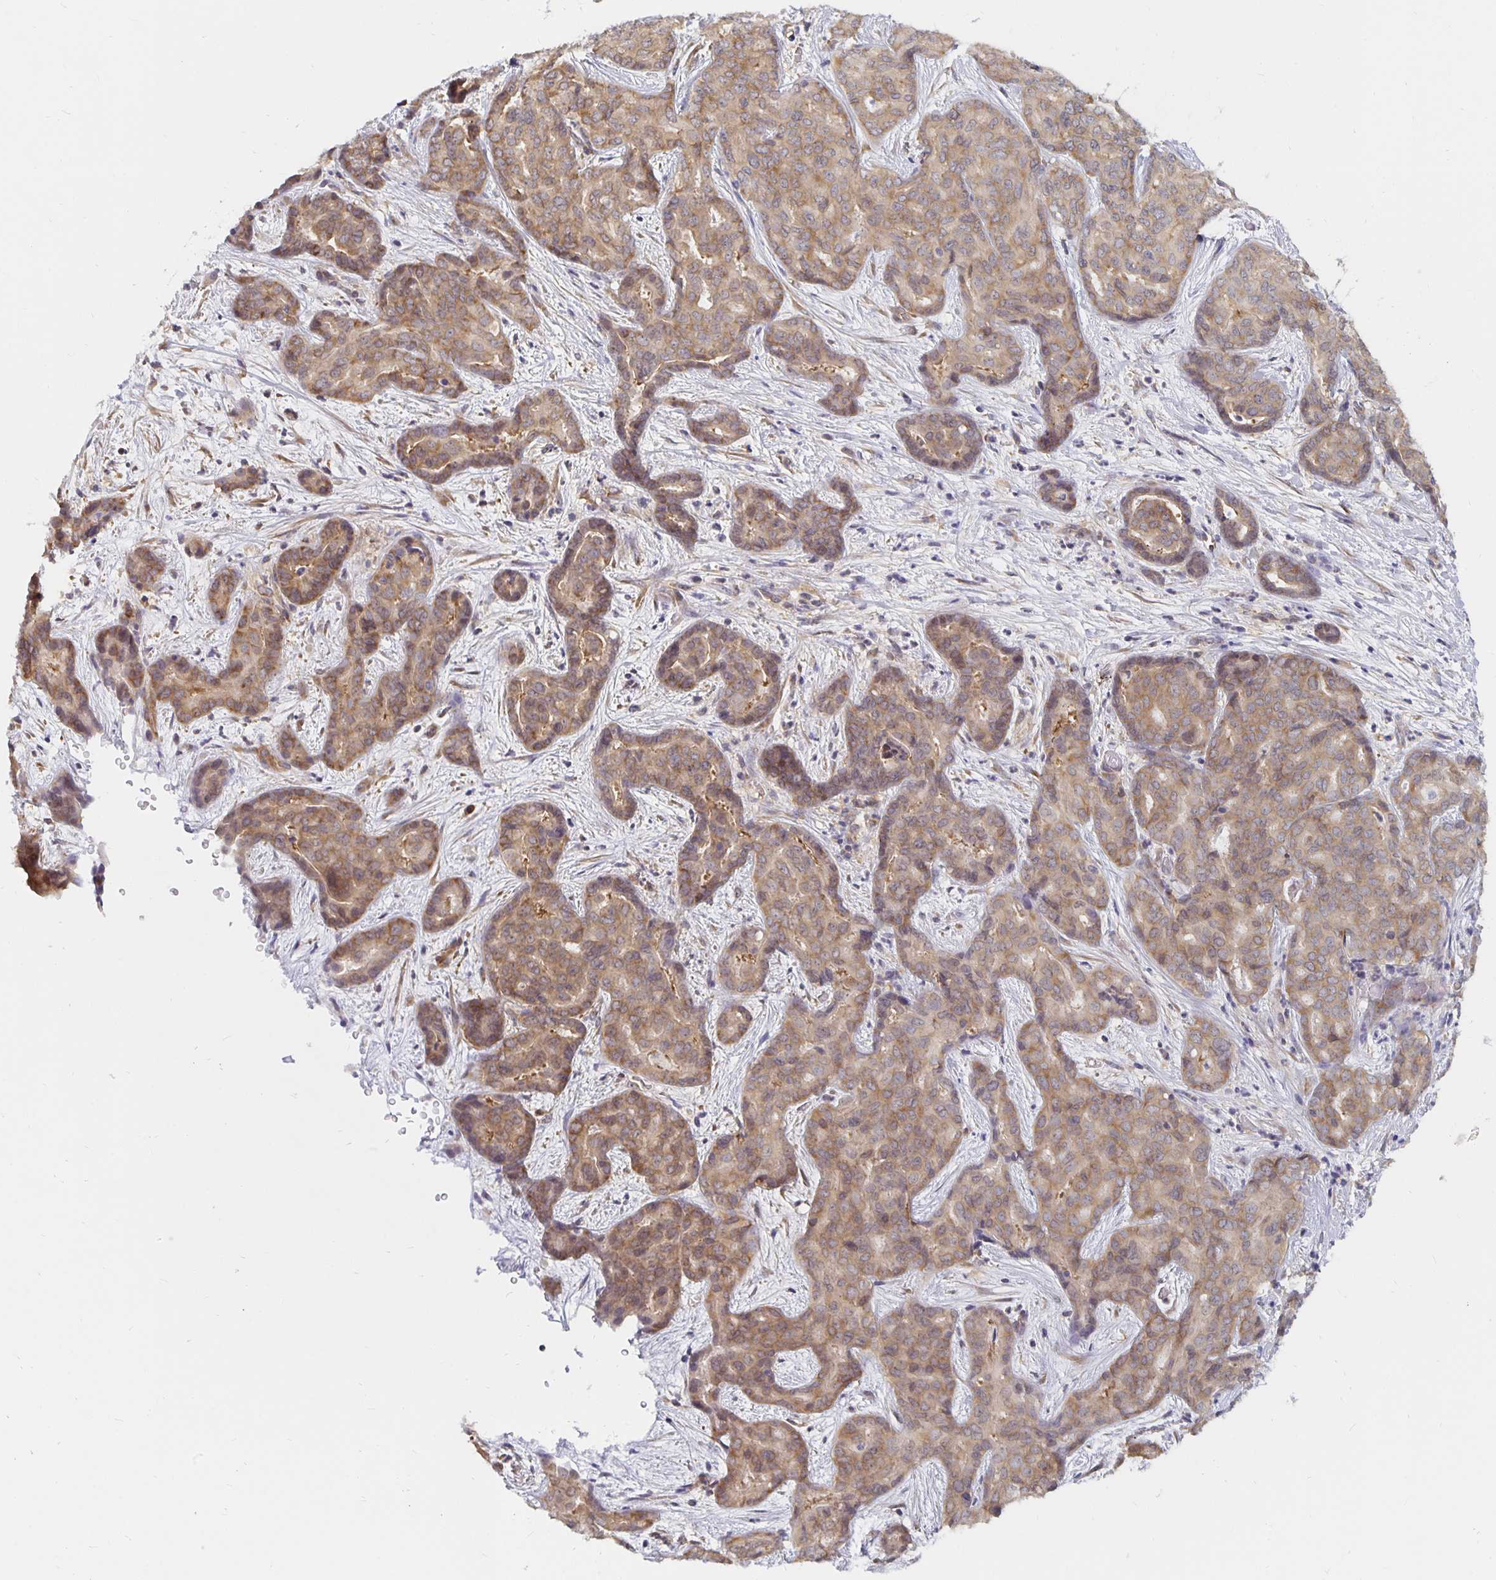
{"staining": {"intensity": "moderate", "quantity": "25%-75%", "location": "cytoplasmic/membranous"}, "tissue": "liver cancer", "cell_type": "Tumor cells", "image_type": "cancer", "snomed": [{"axis": "morphology", "description": "Cholangiocarcinoma"}, {"axis": "topography", "description": "Liver"}], "caption": "Immunohistochemical staining of human liver cholangiocarcinoma demonstrates medium levels of moderate cytoplasmic/membranous positivity in approximately 25%-75% of tumor cells.", "gene": "PDAP1", "patient": {"sex": "female", "age": 64}}